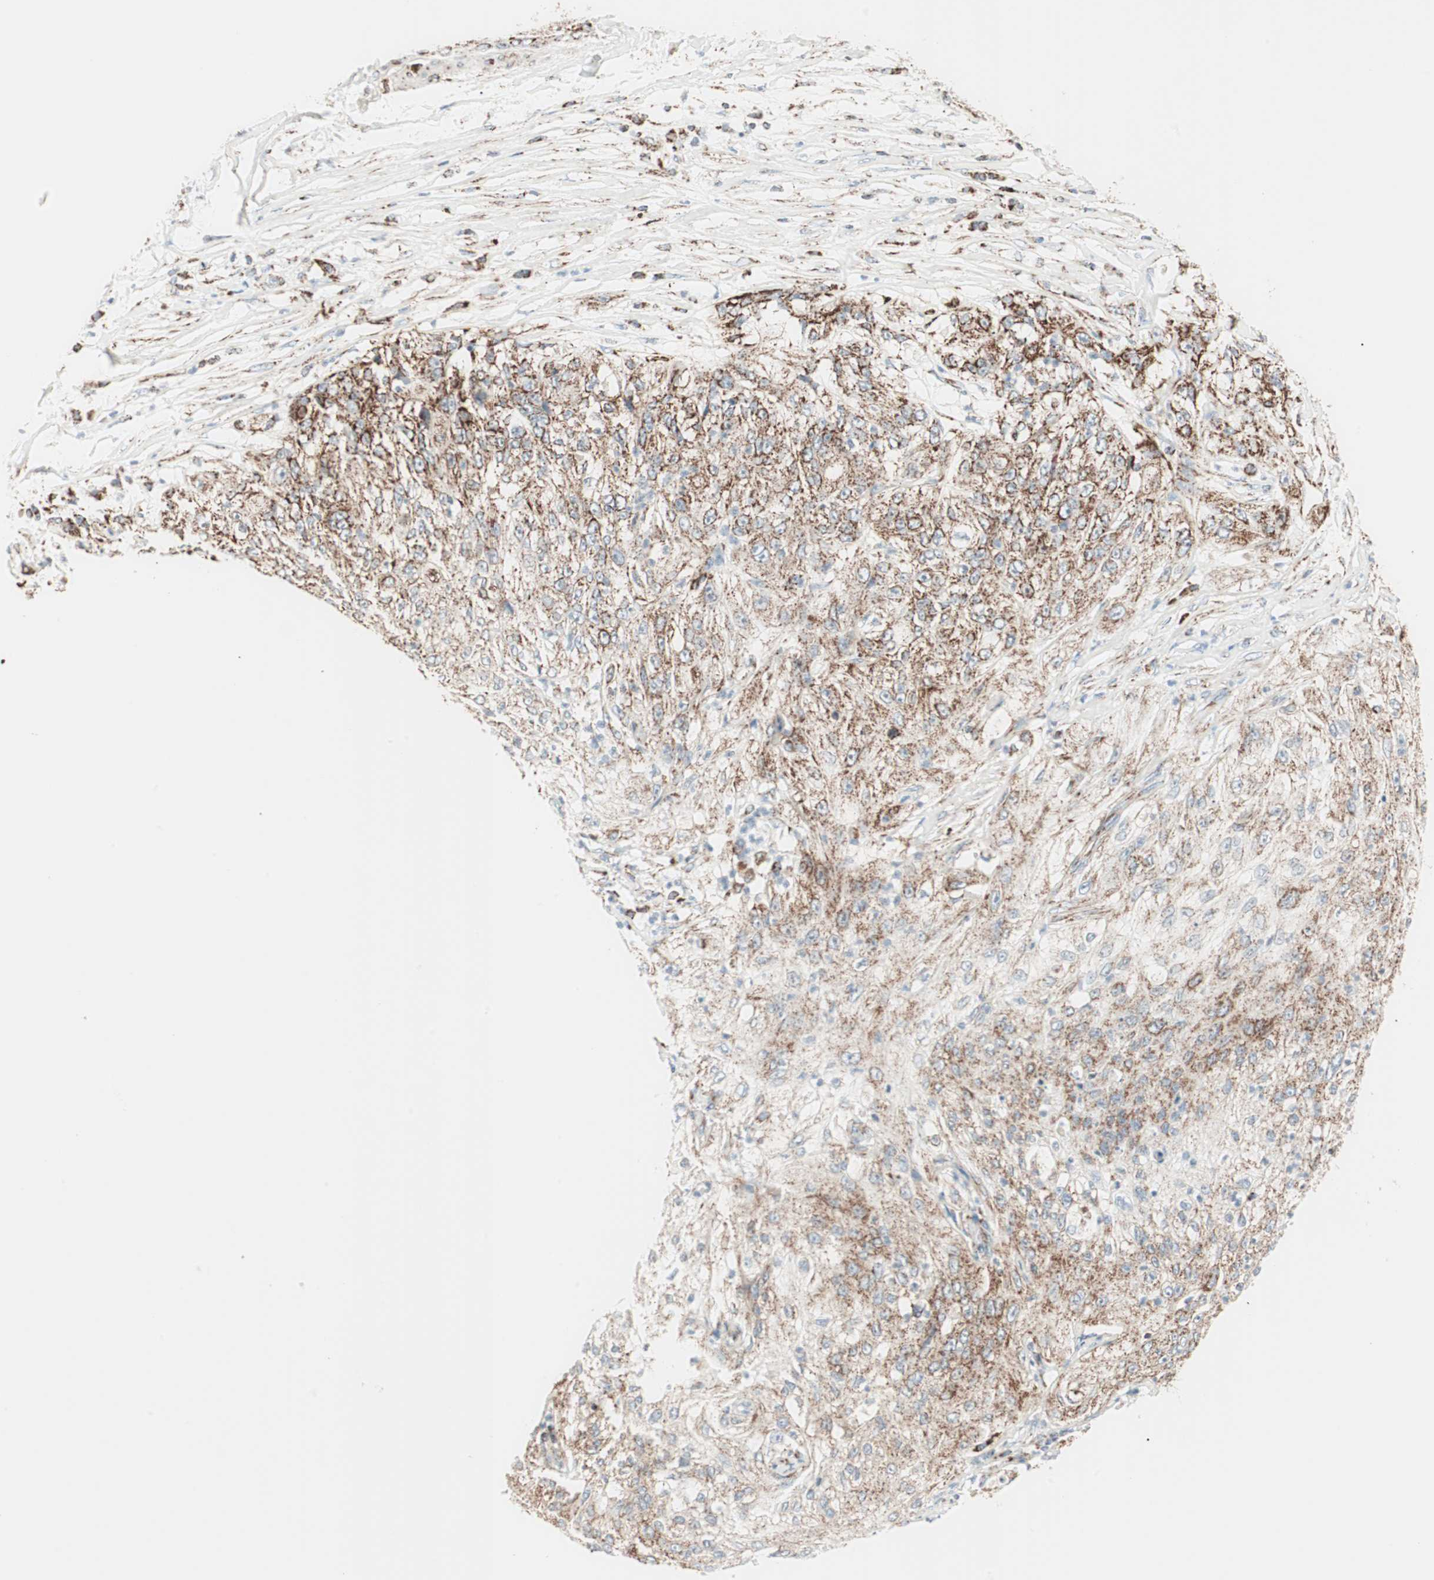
{"staining": {"intensity": "moderate", "quantity": ">75%", "location": "cytoplasmic/membranous"}, "tissue": "lung cancer", "cell_type": "Tumor cells", "image_type": "cancer", "snomed": [{"axis": "morphology", "description": "Inflammation, NOS"}, {"axis": "morphology", "description": "Squamous cell carcinoma, NOS"}, {"axis": "topography", "description": "Lymph node"}, {"axis": "topography", "description": "Soft tissue"}, {"axis": "topography", "description": "Lung"}], "caption": "A high-resolution image shows immunohistochemistry staining of lung cancer (squamous cell carcinoma), which demonstrates moderate cytoplasmic/membranous expression in about >75% of tumor cells.", "gene": "TOMM20", "patient": {"sex": "male", "age": 66}}